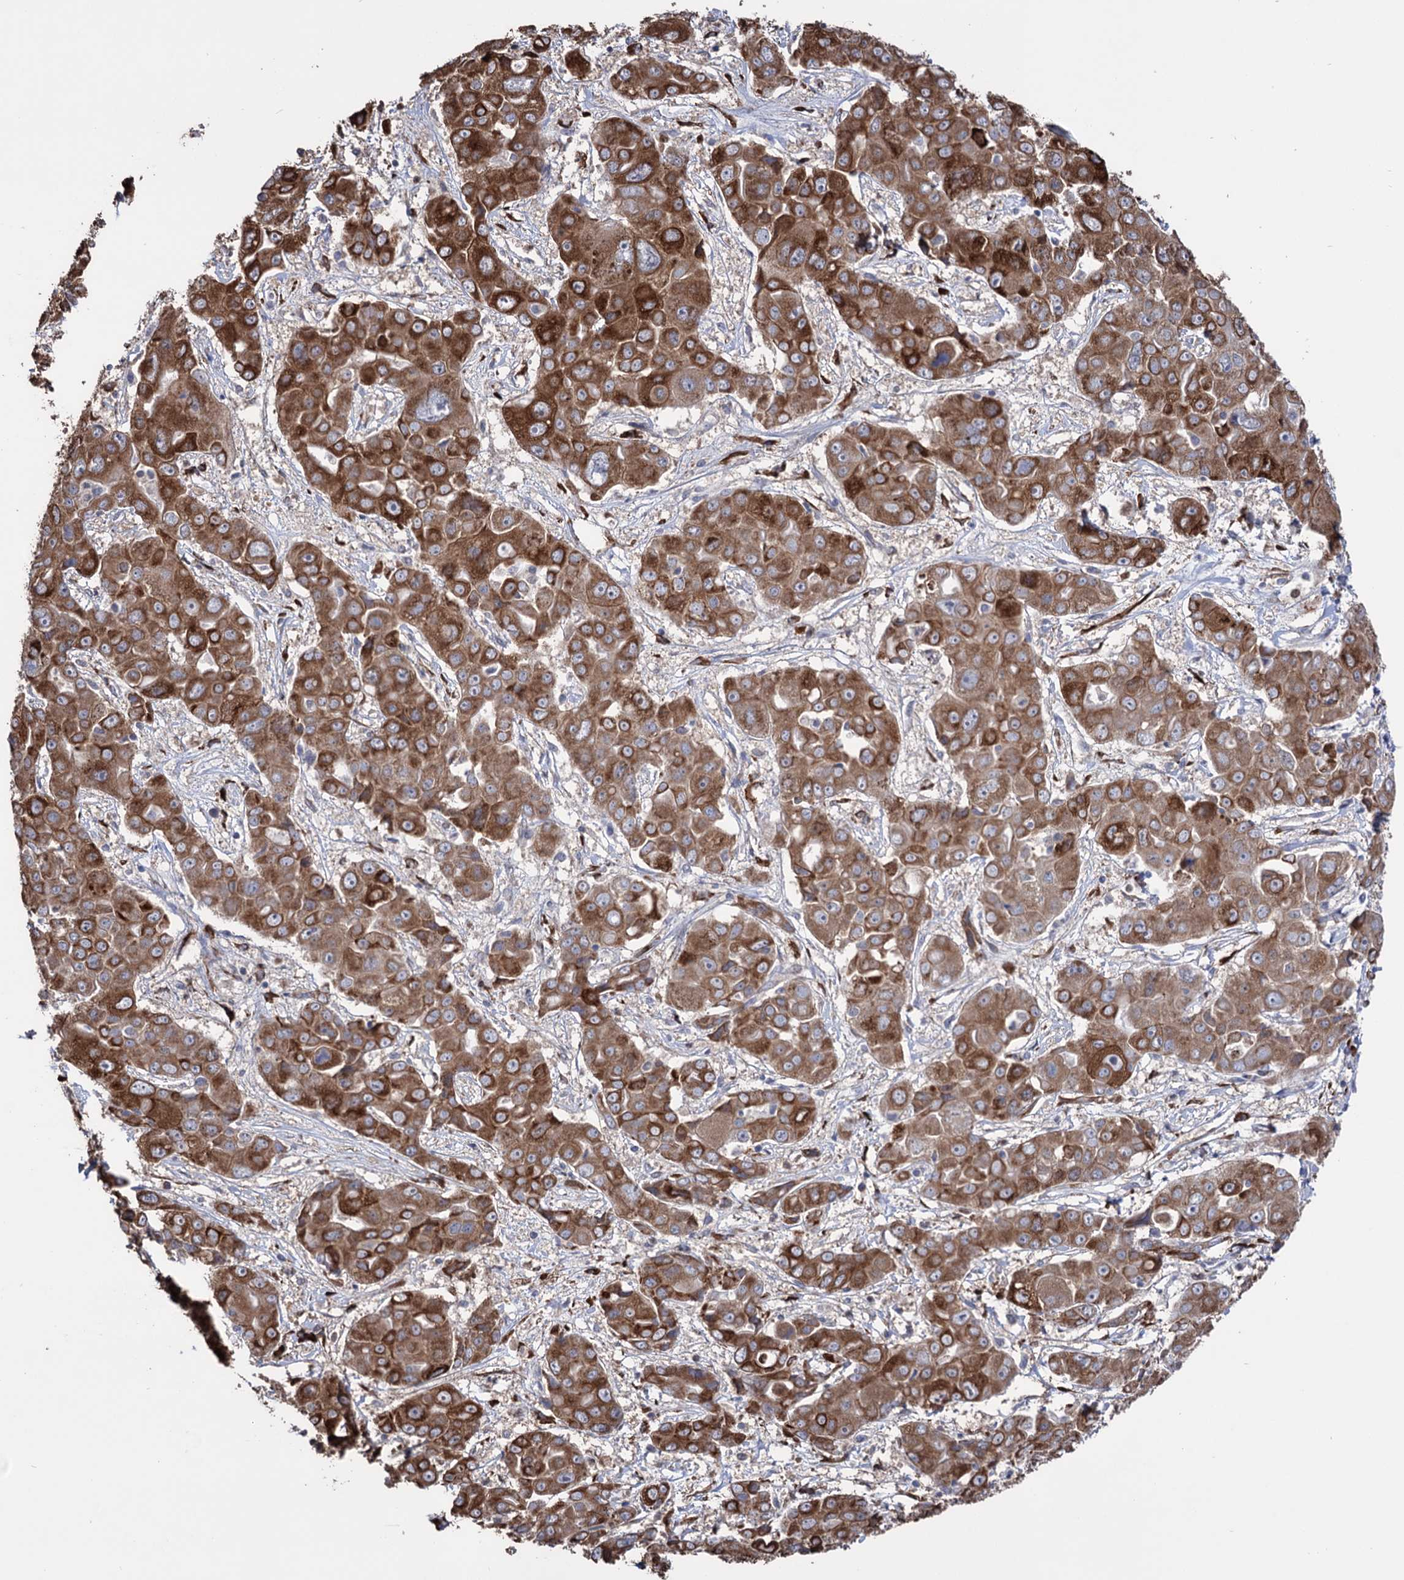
{"staining": {"intensity": "moderate", "quantity": ">75%", "location": "cytoplasmic/membranous"}, "tissue": "liver cancer", "cell_type": "Tumor cells", "image_type": "cancer", "snomed": [{"axis": "morphology", "description": "Cholangiocarcinoma"}, {"axis": "topography", "description": "Liver"}], "caption": "Immunohistochemical staining of liver cancer (cholangiocarcinoma) displays medium levels of moderate cytoplasmic/membranous staining in approximately >75% of tumor cells. Immunohistochemistry (ihc) stains the protein in brown and the nuclei are stained blue.", "gene": "CDAN1", "patient": {"sex": "male", "age": 67}}